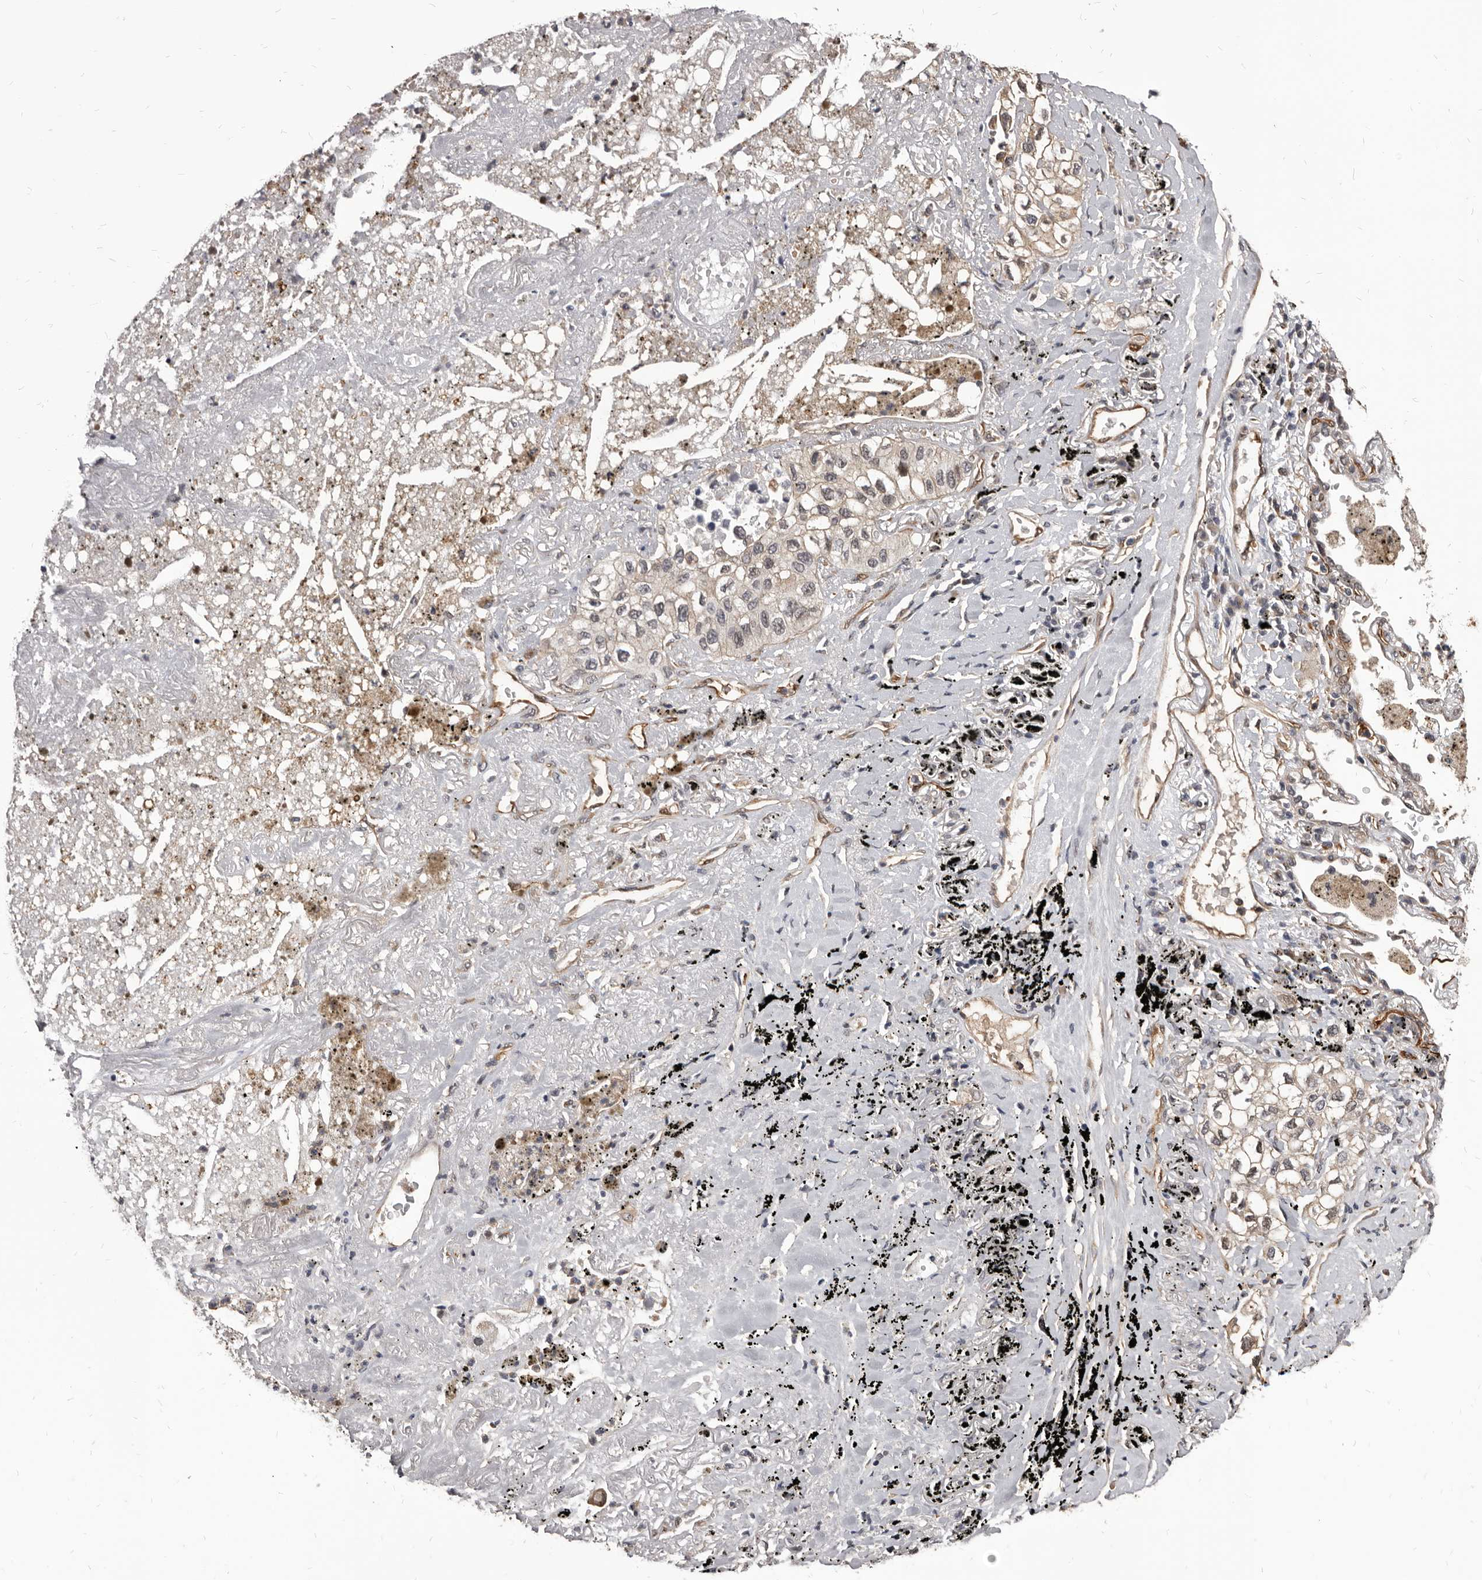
{"staining": {"intensity": "weak", "quantity": ">75%", "location": "cytoplasmic/membranous"}, "tissue": "lung cancer", "cell_type": "Tumor cells", "image_type": "cancer", "snomed": [{"axis": "morphology", "description": "Adenocarcinoma, NOS"}, {"axis": "topography", "description": "Lung"}], "caption": "Weak cytoplasmic/membranous staining for a protein is appreciated in approximately >75% of tumor cells of lung cancer using IHC.", "gene": "ADAMTS20", "patient": {"sex": "male", "age": 63}}